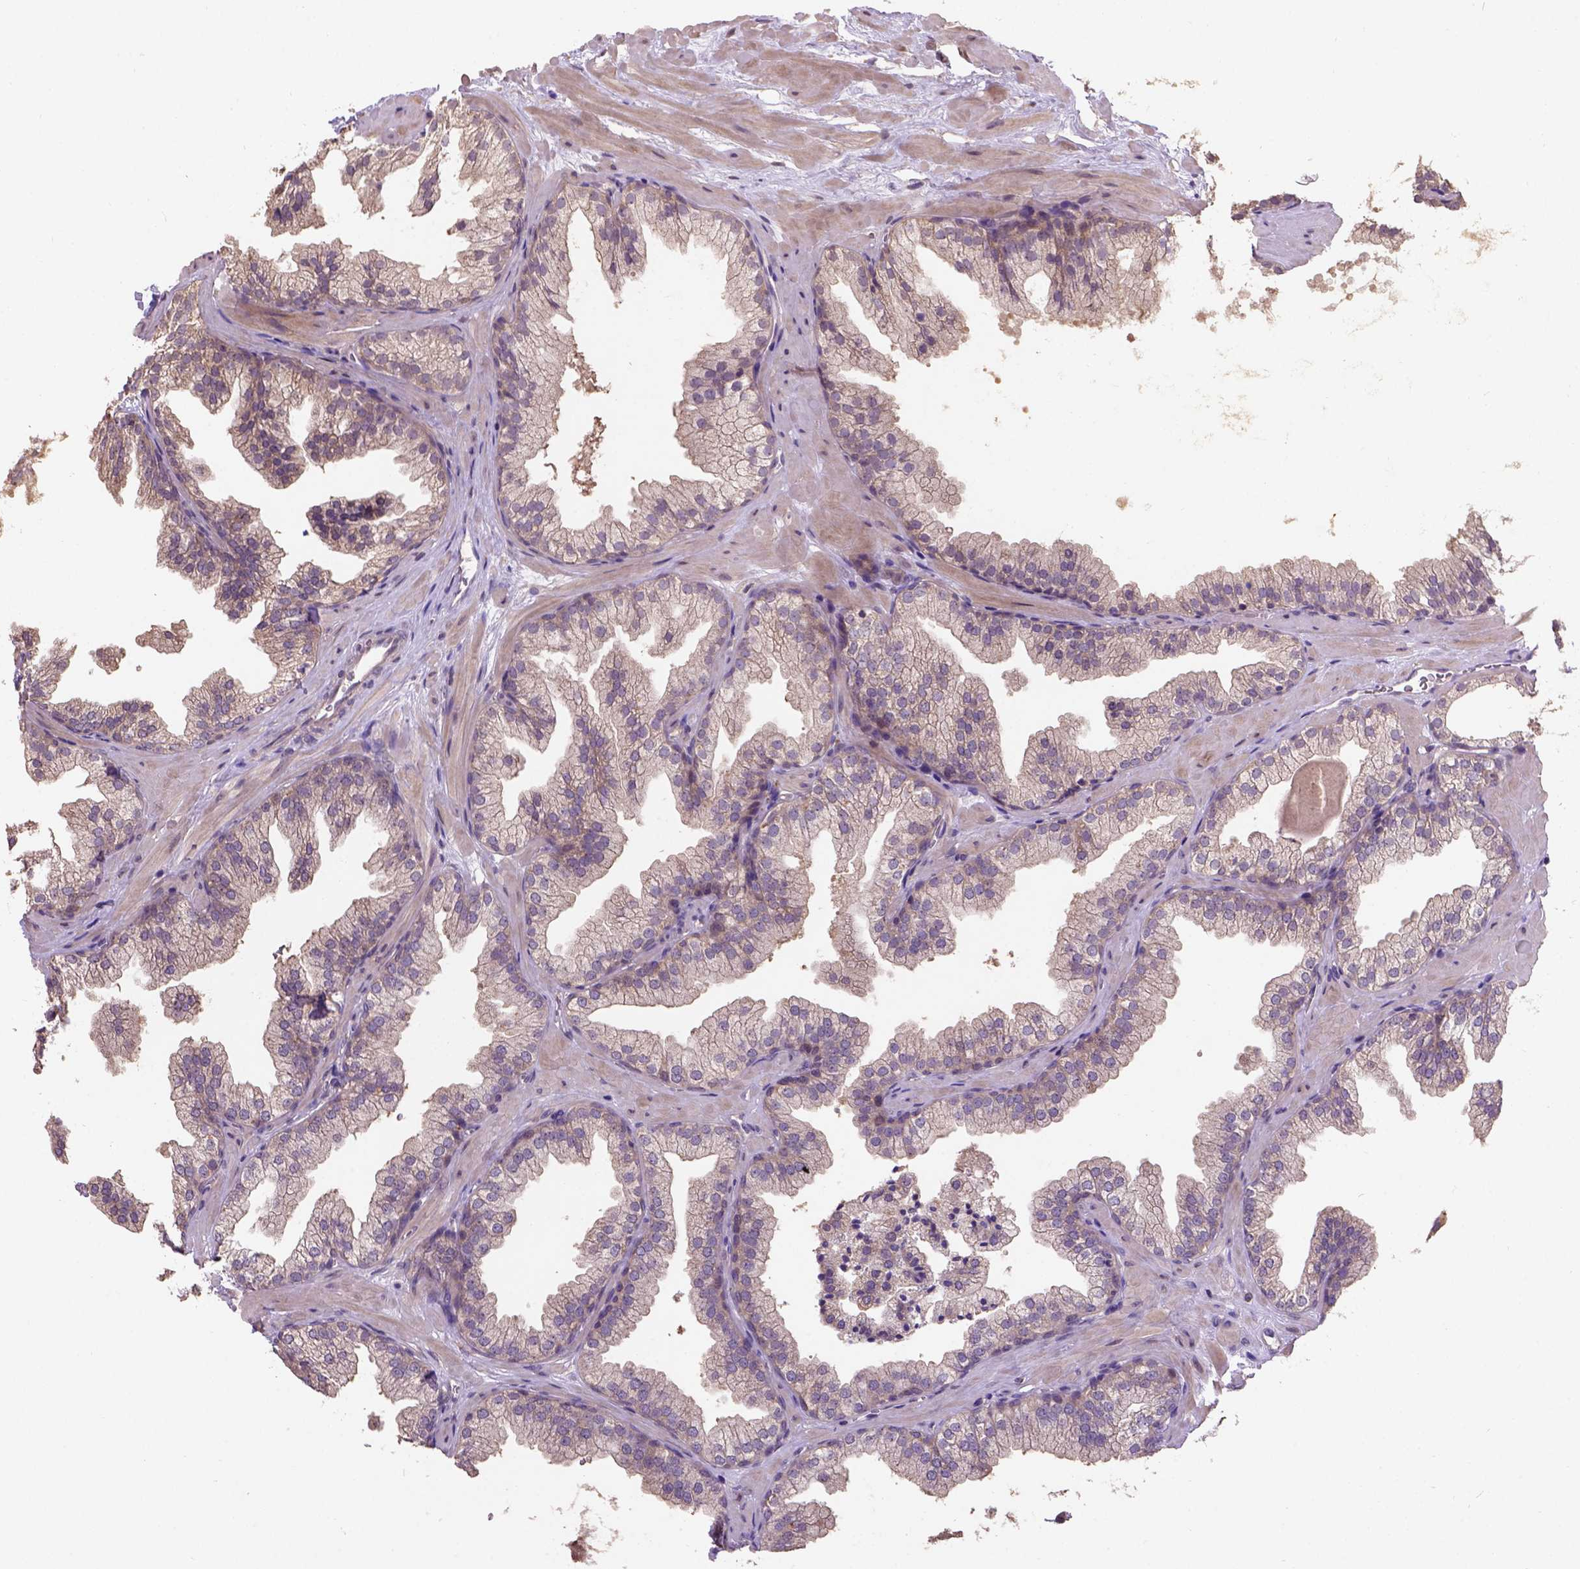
{"staining": {"intensity": "weak", "quantity": ">75%", "location": "cytoplasmic/membranous"}, "tissue": "prostate", "cell_type": "Glandular cells", "image_type": "normal", "snomed": [{"axis": "morphology", "description": "Normal tissue, NOS"}, {"axis": "topography", "description": "Prostate"}], "caption": "Immunohistochemistry (IHC) staining of normal prostate, which reveals low levels of weak cytoplasmic/membranous positivity in about >75% of glandular cells indicating weak cytoplasmic/membranous protein staining. The staining was performed using DAB (3,3'-diaminobenzidine) (brown) for protein detection and nuclei were counterstained in hematoxylin (blue).", "gene": "KBTBD8", "patient": {"sex": "male", "age": 37}}